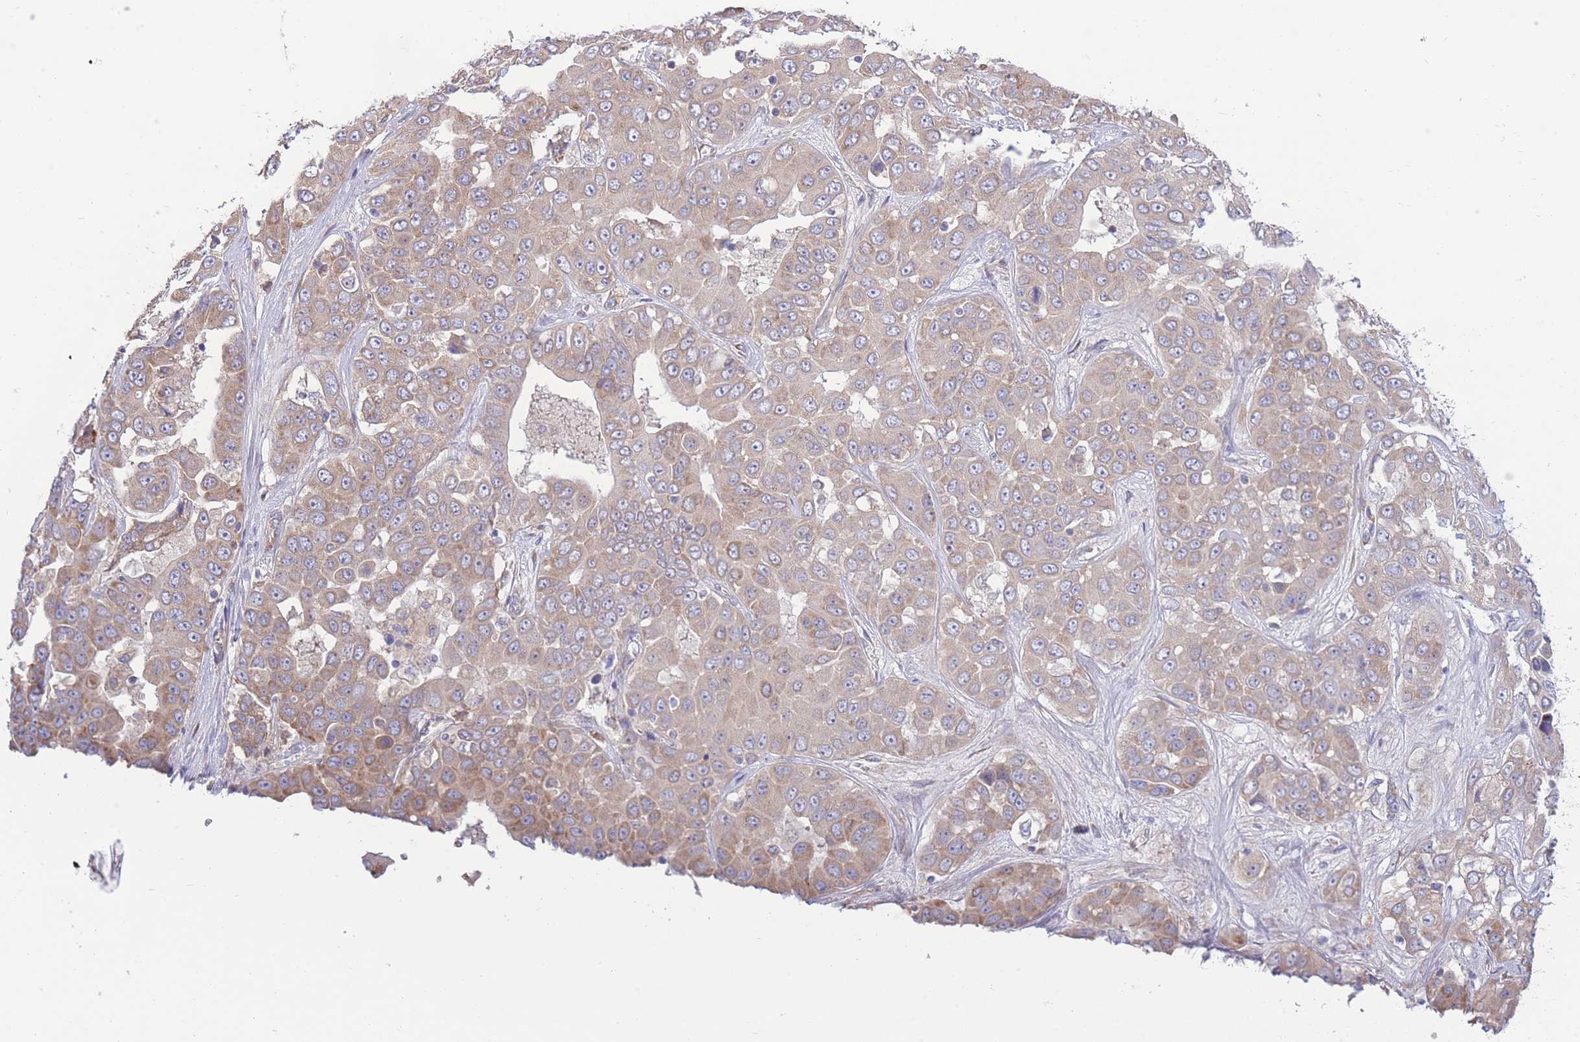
{"staining": {"intensity": "moderate", "quantity": ">75%", "location": "cytoplasmic/membranous"}, "tissue": "liver cancer", "cell_type": "Tumor cells", "image_type": "cancer", "snomed": [{"axis": "morphology", "description": "Cholangiocarcinoma"}, {"axis": "topography", "description": "Liver"}], "caption": "A photomicrograph showing moderate cytoplasmic/membranous positivity in approximately >75% of tumor cells in liver cancer (cholangiocarcinoma), as visualized by brown immunohistochemical staining.", "gene": "BEX1", "patient": {"sex": "female", "age": 52}}